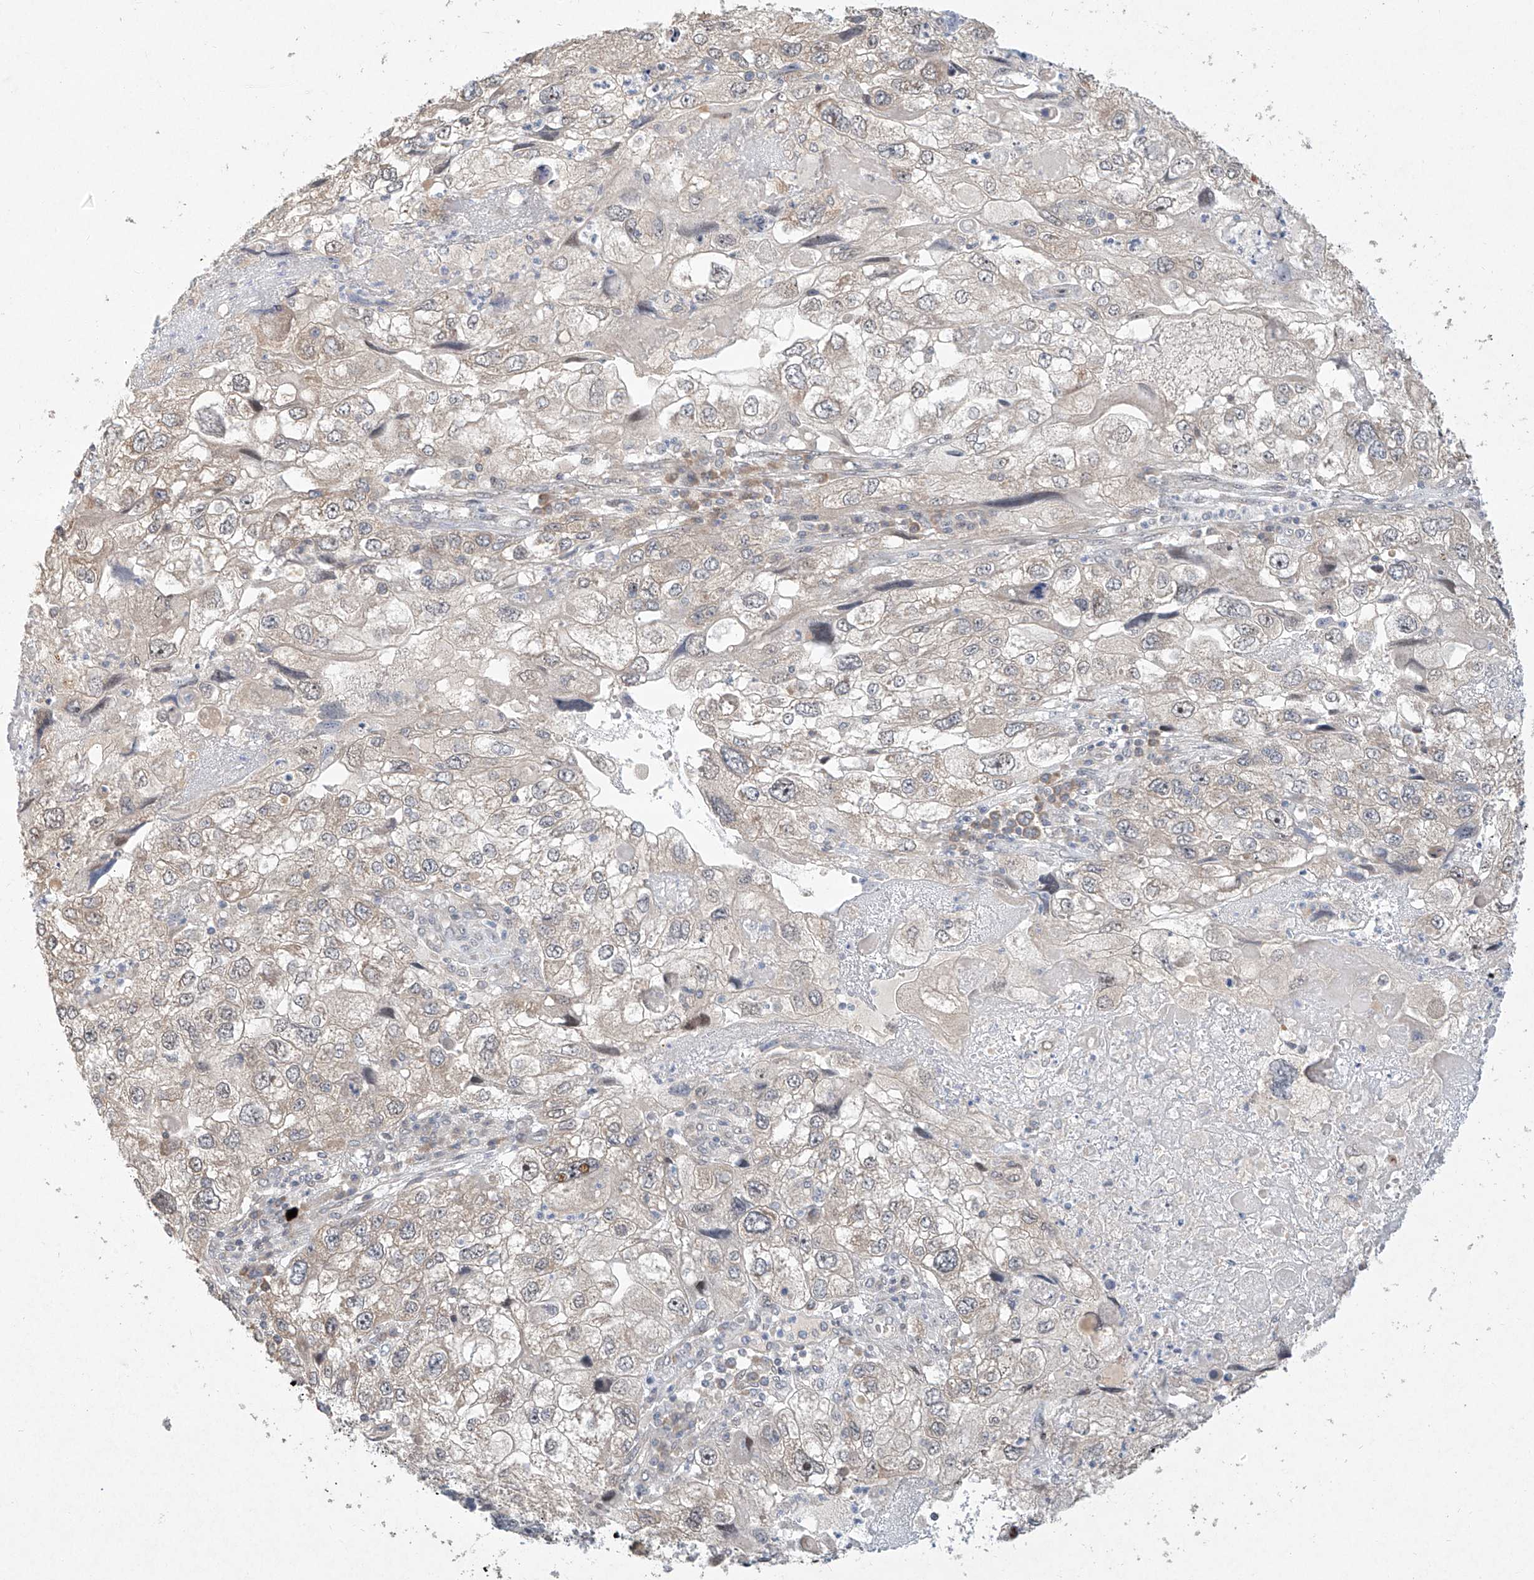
{"staining": {"intensity": "negative", "quantity": "none", "location": "none"}, "tissue": "endometrial cancer", "cell_type": "Tumor cells", "image_type": "cancer", "snomed": [{"axis": "morphology", "description": "Adenocarcinoma, NOS"}, {"axis": "topography", "description": "Endometrium"}], "caption": "Immunohistochemical staining of adenocarcinoma (endometrial) reveals no significant expression in tumor cells.", "gene": "TASP1", "patient": {"sex": "female", "age": 49}}